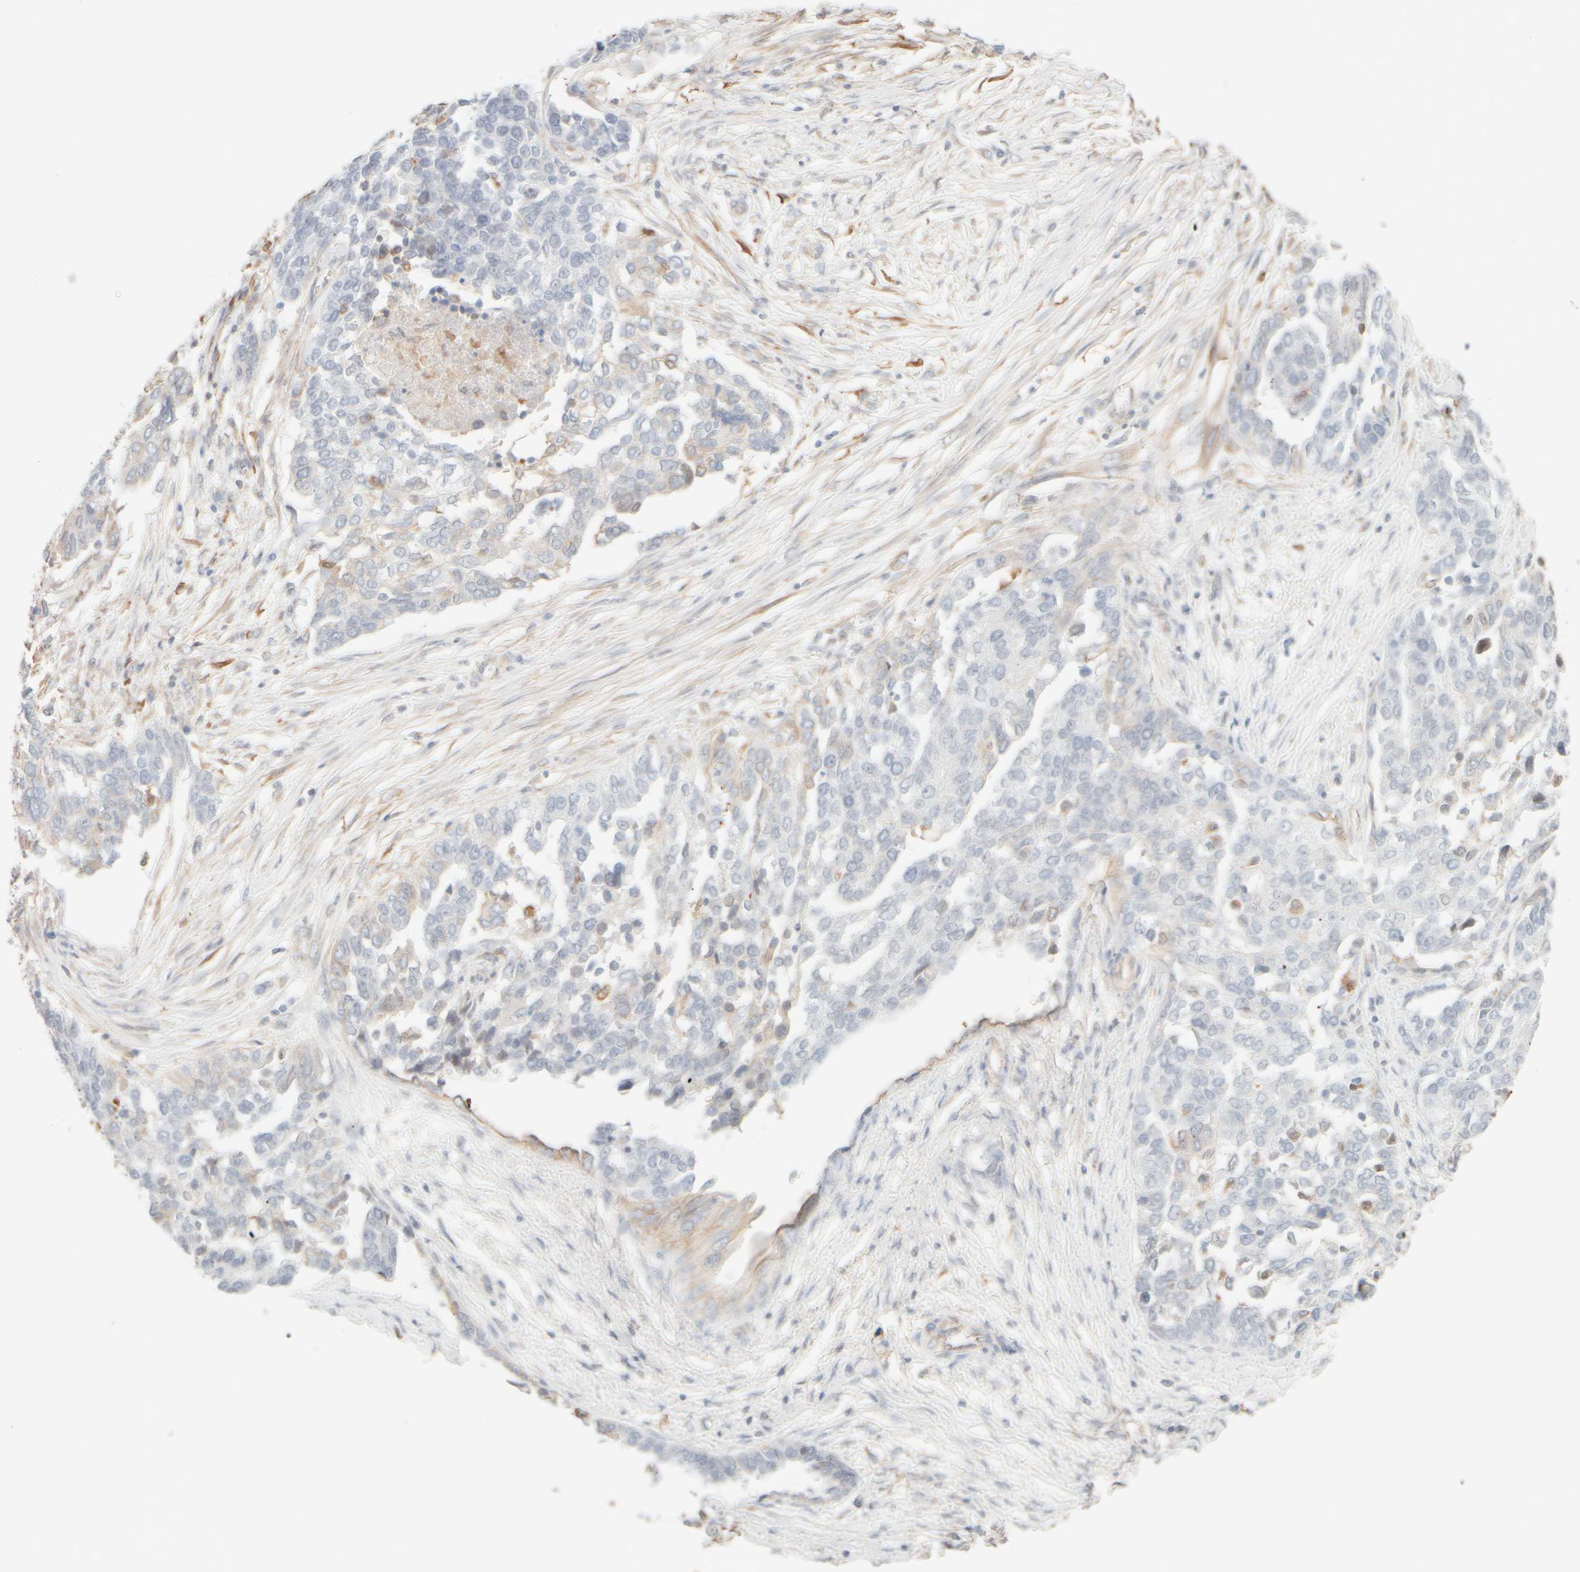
{"staining": {"intensity": "negative", "quantity": "none", "location": "none"}, "tissue": "ovarian cancer", "cell_type": "Tumor cells", "image_type": "cancer", "snomed": [{"axis": "morphology", "description": "Cystadenocarcinoma, serous, NOS"}, {"axis": "topography", "description": "Ovary"}], "caption": "The photomicrograph demonstrates no significant staining in tumor cells of ovarian serous cystadenocarcinoma.", "gene": "KRT15", "patient": {"sex": "female", "age": 44}}